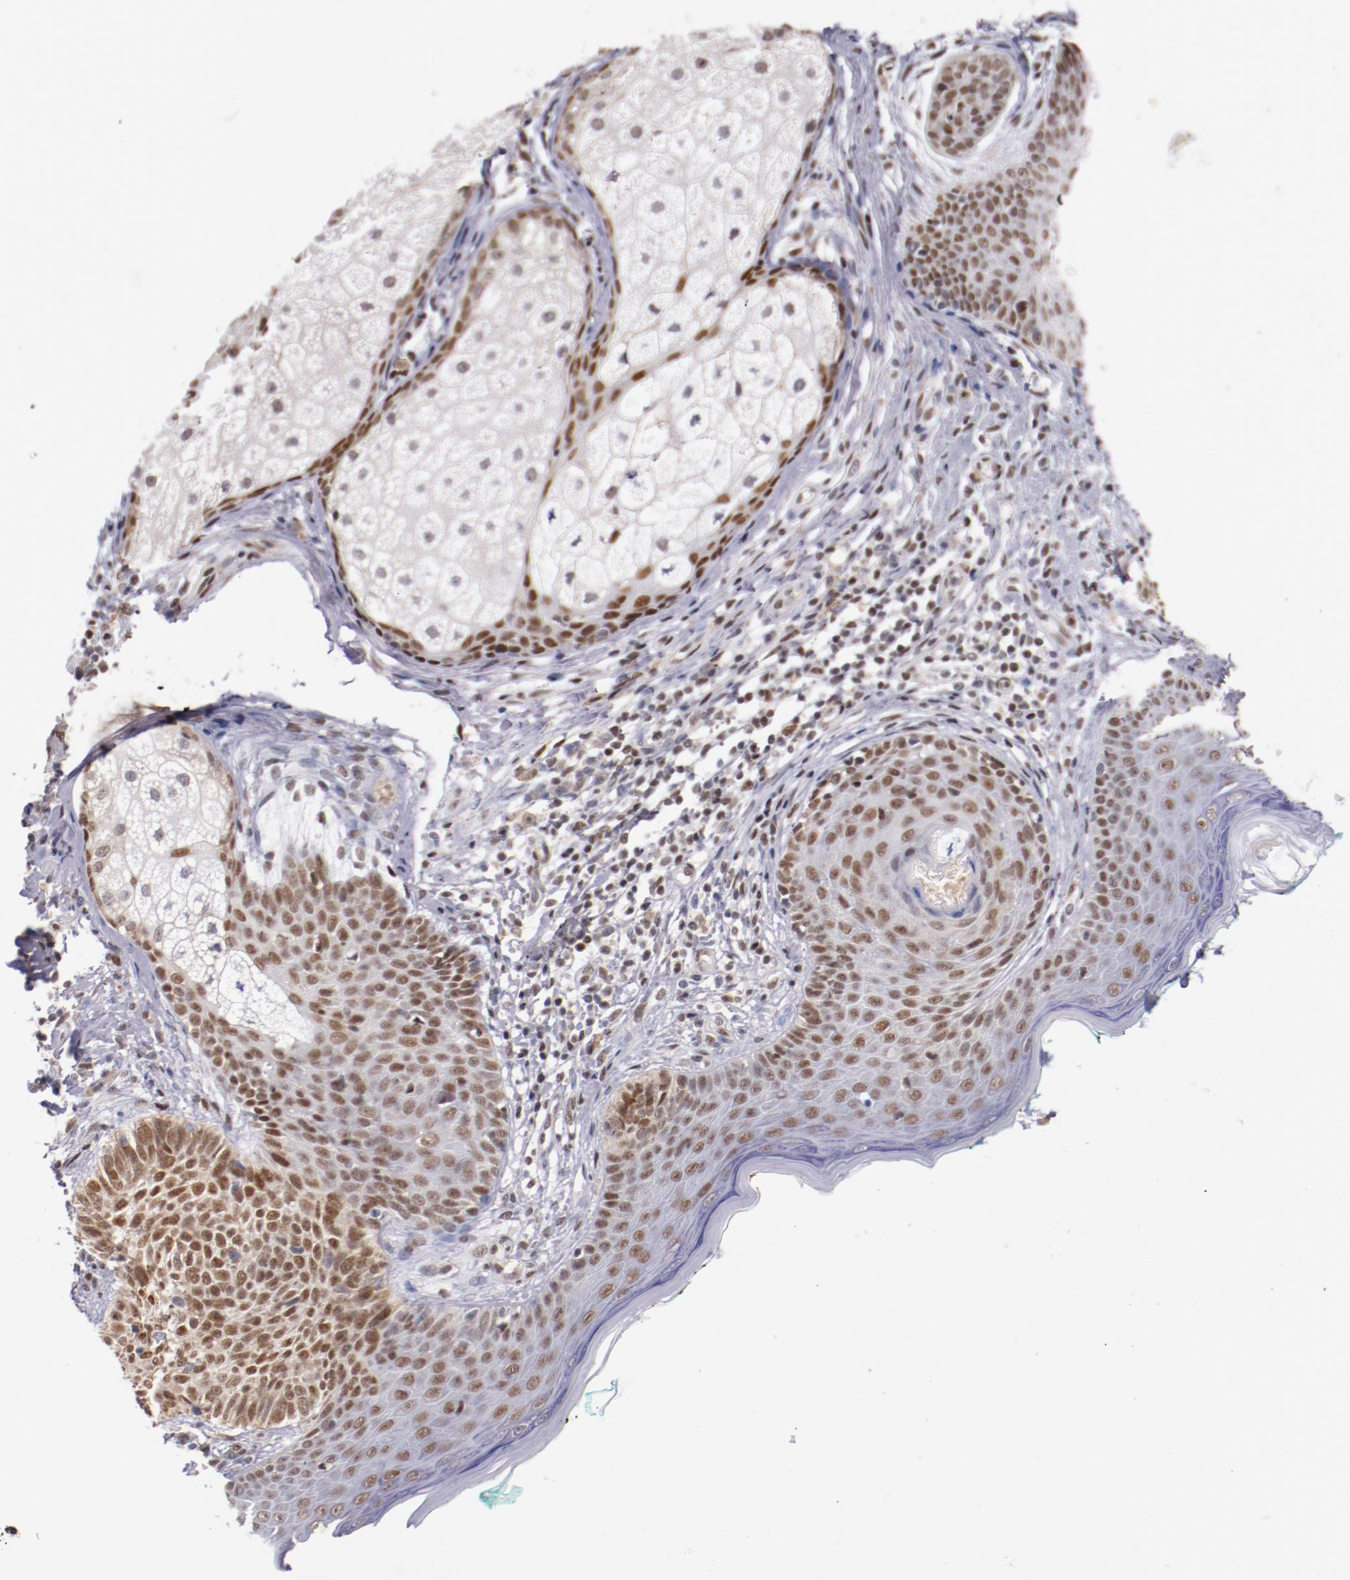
{"staining": {"intensity": "moderate", "quantity": ">75%", "location": "nuclear"}, "tissue": "skin cancer", "cell_type": "Tumor cells", "image_type": "cancer", "snomed": [{"axis": "morphology", "description": "Normal tissue, NOS"}, {"axis": "morphology", "description": "Basal cell carcinoma"}, {"axis": "topography", "description": "Skin"}], "caption": "Immunohistochemical staining of human skin cancer (basal cell carcinoma) exhibits medium levels of moderate nuclear positivity in about >75% of tumor cells.", "gene": "SRF", "patient": {"sex": "male", "age": 76}}